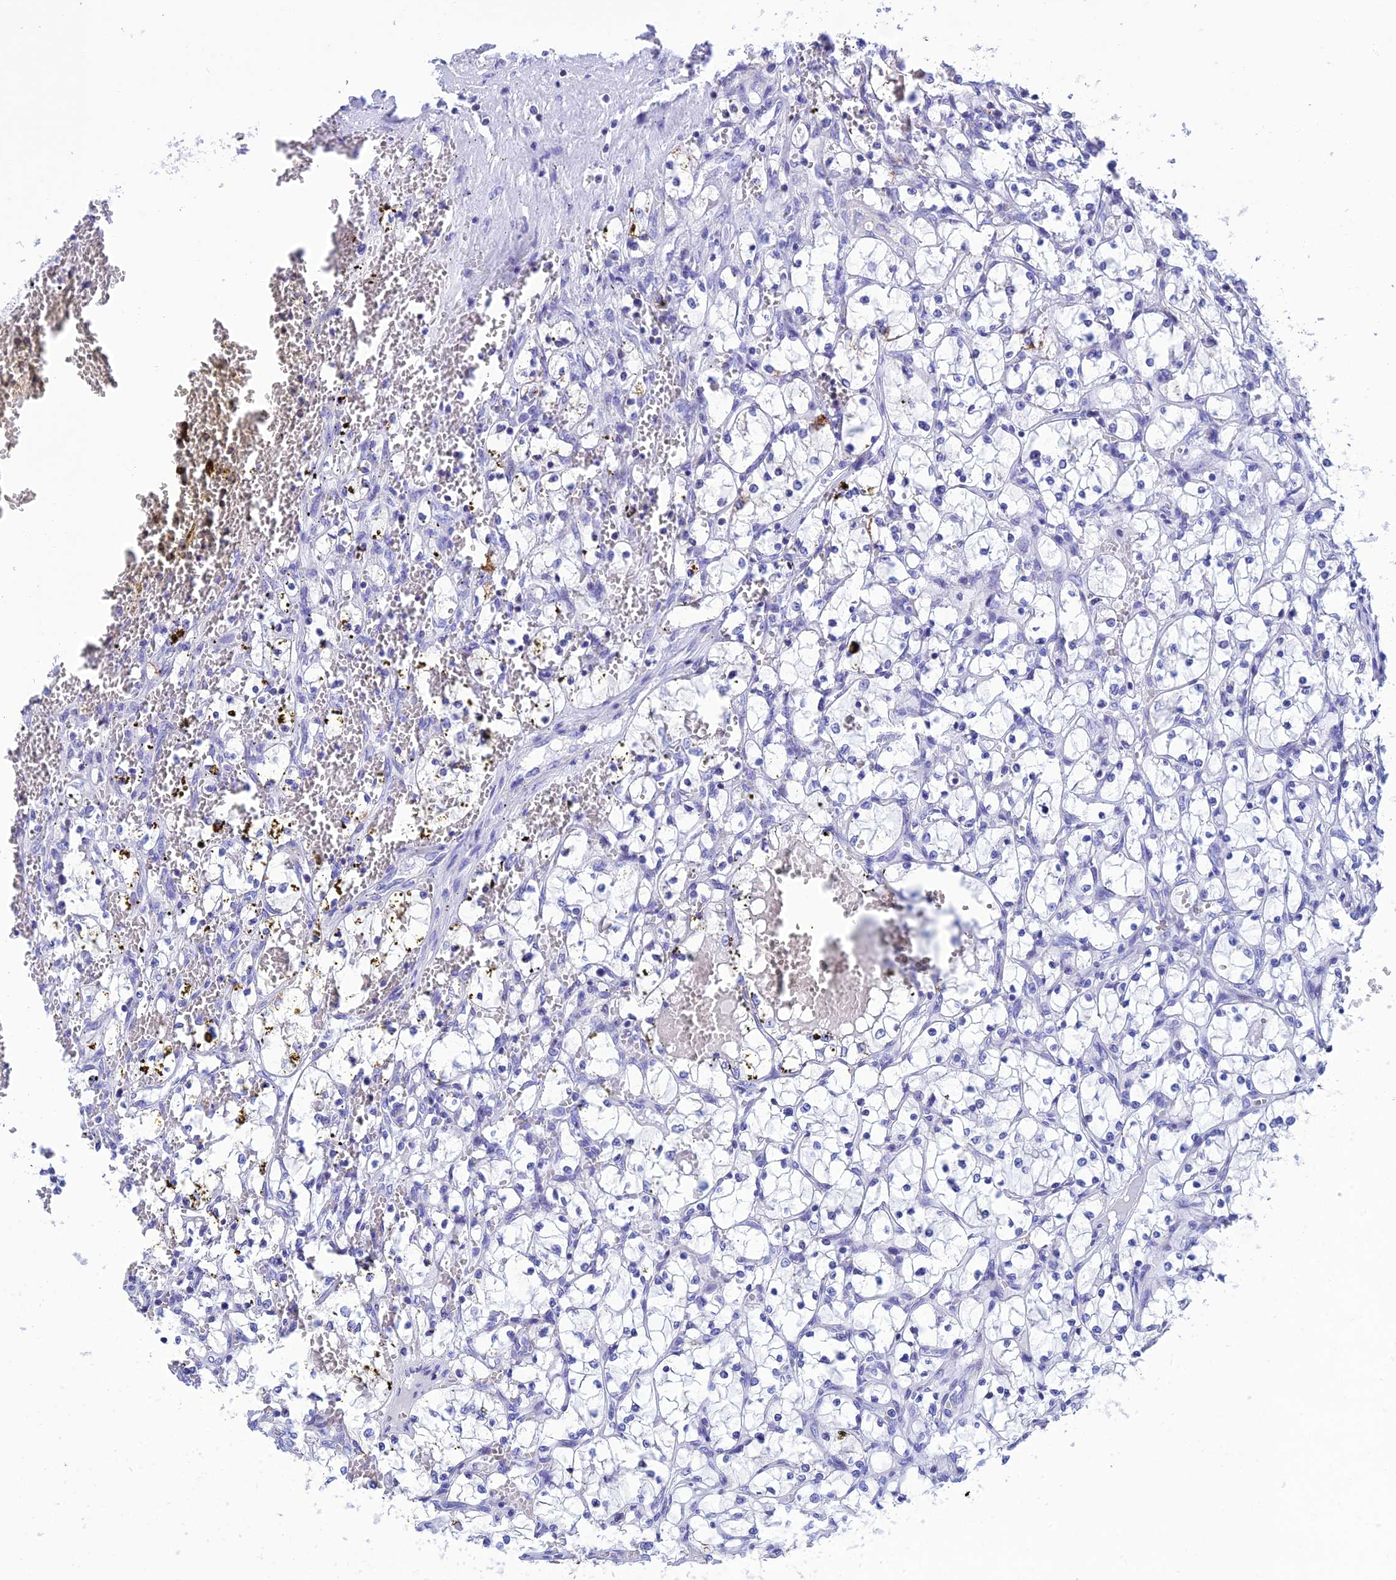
{"staining": {"intensity": "moderate", "quantity": "<25%", "location": "cytoplasmic/membranous"}, "tissue": "renal cancer", "cell_type": "Tumor cells", "image_type": "cancer", "snomed": [{"axis": "morphology", "description": "Adenocarcinoma, NOS"}, {"axis": "topography", "description": "Kidney"}], "caption": "Tumor cells exhibit low levels of moderate cytoplasmic/membranous expression in about <25% of cells in human renal cancer.", "gene": "NXPE4", "patient": {"sex": "female", "age": 69}}